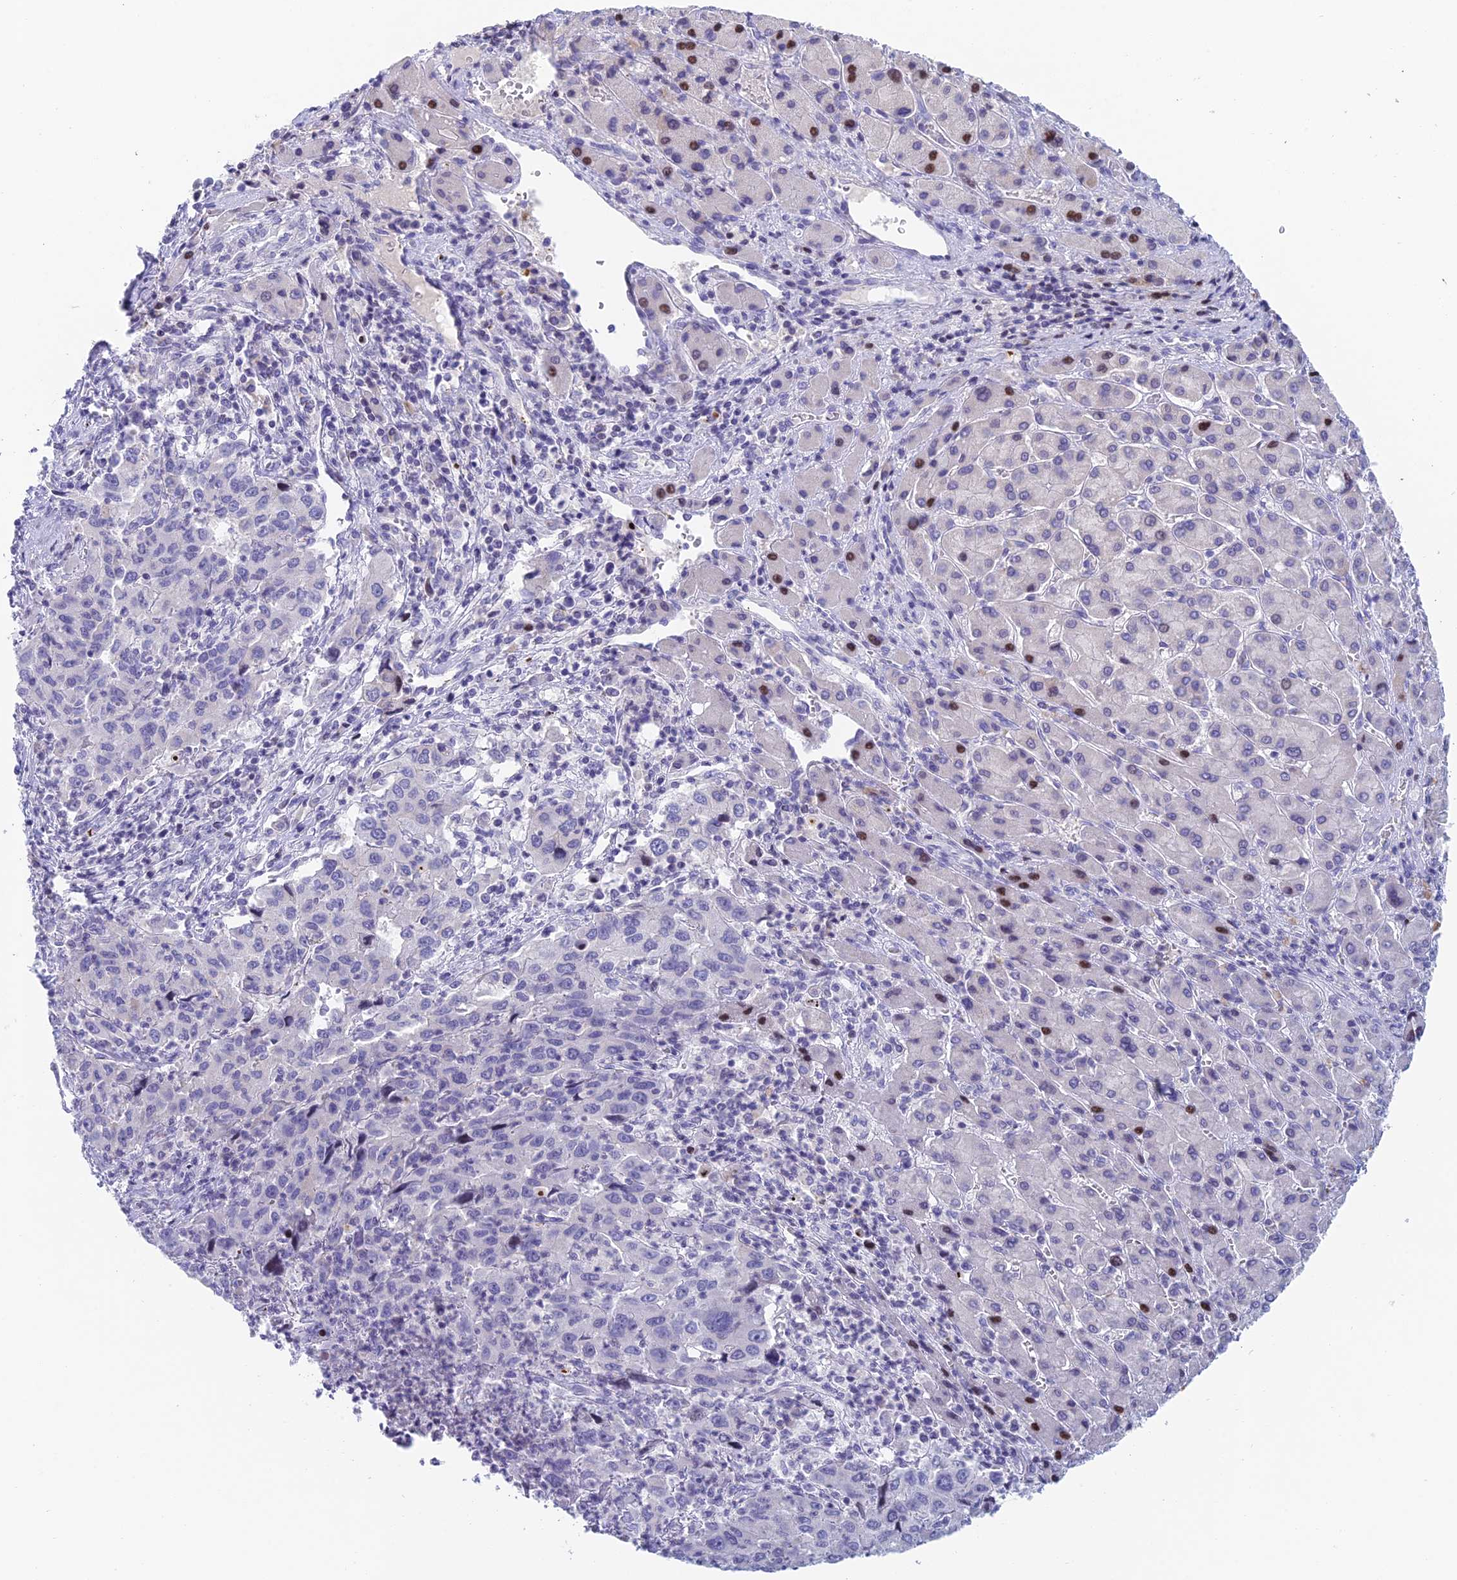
{"staining": {"intensity": "negative", "quantity": "none", "location": "none"}, "tissue": "liver cancer", "cell_type": "Tumor cells", "image_type": "cancer", "snomed": [{"axis": "morphology", "description": "Carcinoma, Hepatocellular, NOS"}, {"axis": "topography", "description": "Liver"}], "caption": "The IHC photomicrograph has no significant positivity in tumor cells of liver cancer tissue.", "gene": "REXO5", "patient": {"sex": "male", "age": 63}}